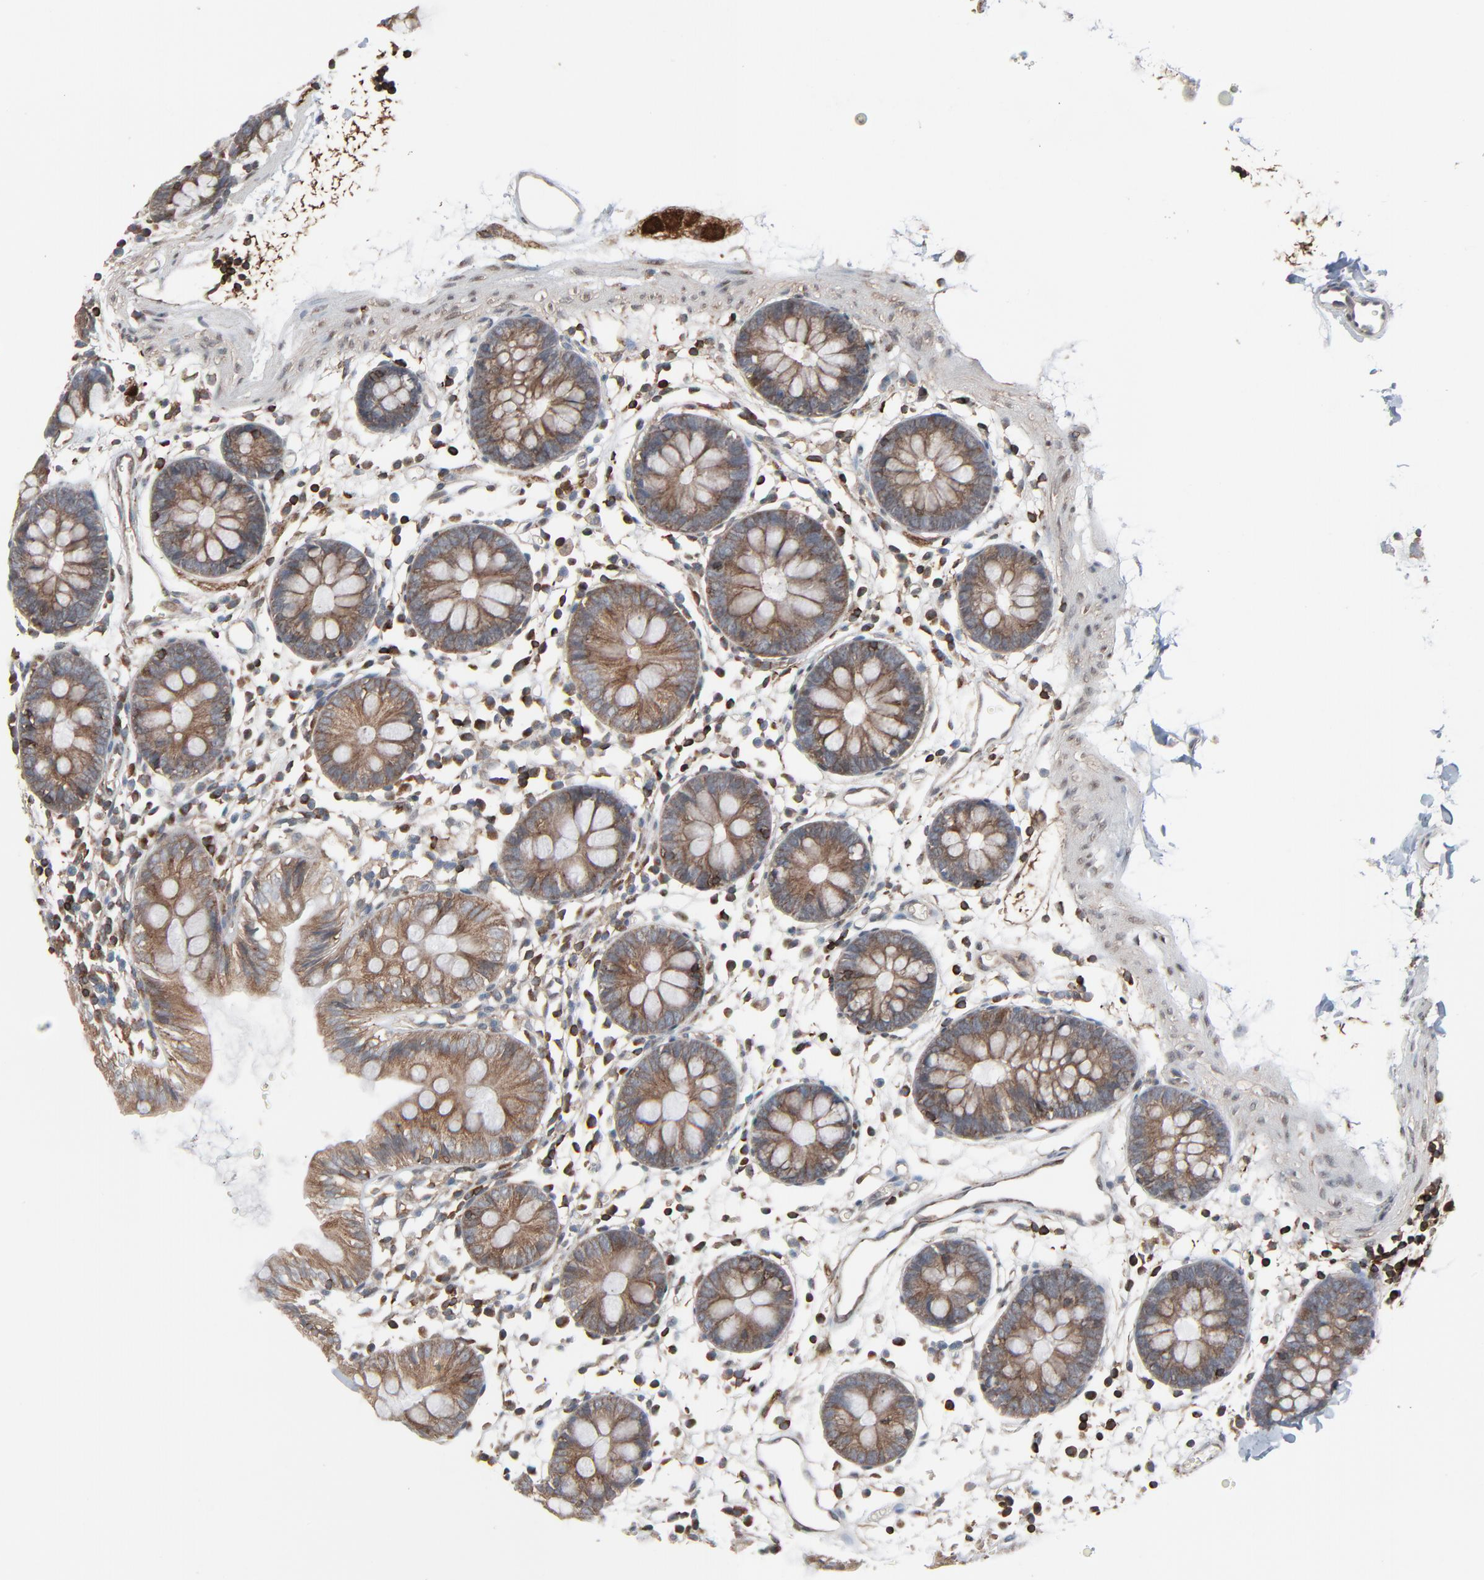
{"staining": {"intensity": "moderate", "quantity": ">75%", "location": "cytoplasmic/membranous"}, "tissue": "colon", "cell_type": "Endothelial cells", "image_type": "normal", "snomed": [{"axis": "morphology", "description": "Normal tissue, NOS"}, {"axis": "topography", "description": "Colon"}], "caption": "Colon stained for a protein (brown) shows moderate cytoplasmic/membranous positive staining in approximately >75% of endothelial cells.", "gene": "OPTN", "patient": {"sex": "male", "age": 14}}